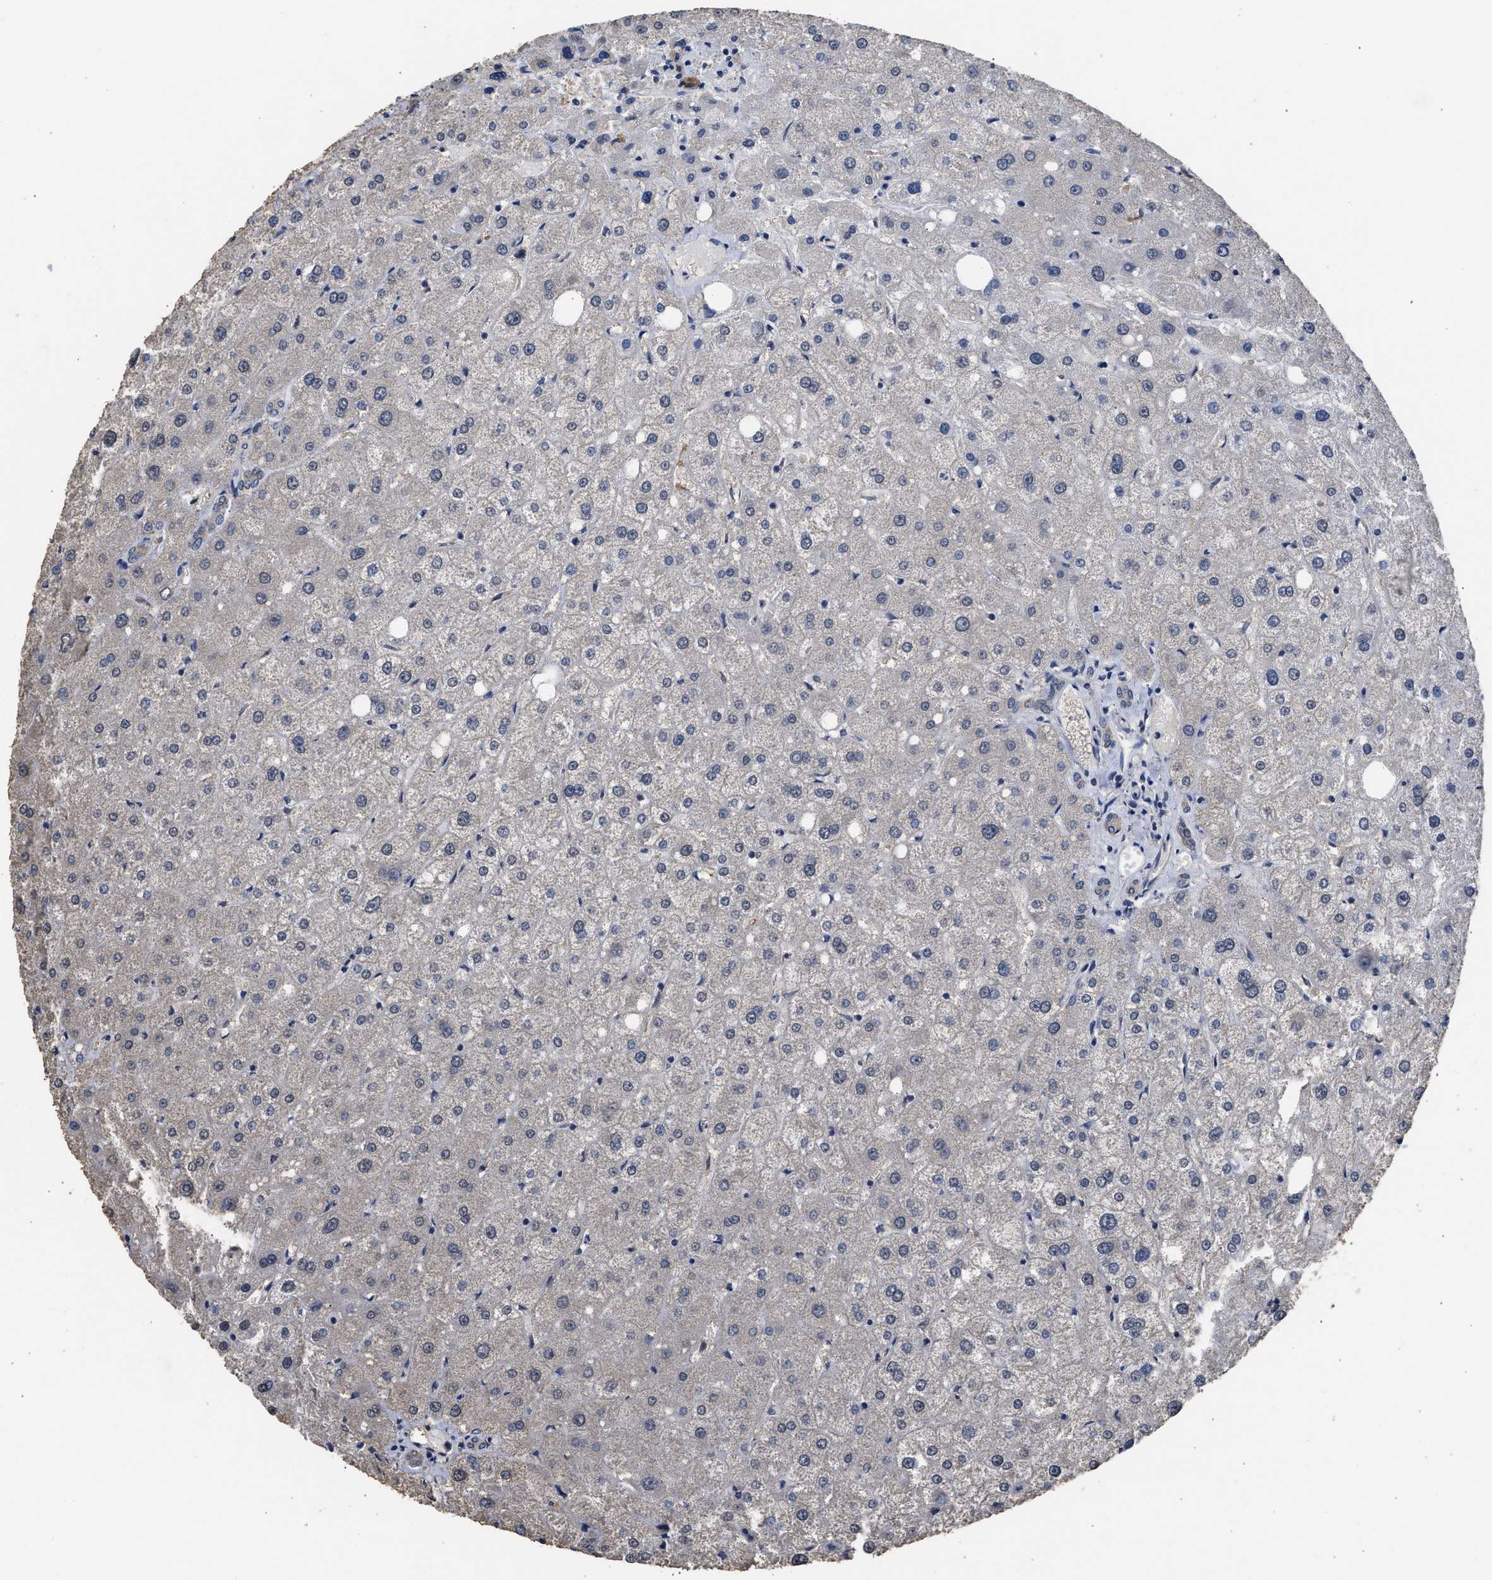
{"staining": {"intensity": "negative", "quantity": "none", "location": "none"}, "tissue": "liver", "cell_type": "Cholangiocytes", "image_type": "normal", "snomed": [{"axis": "morphology", "description": "Normal tissue, NOS"}, {"axis": "topography", "description": "Liver"}], "caption": "DAB immunohistochemical staining of unremarkable liver shows no significant expression in cholangiocytes. (DAB immunohistochemistry, high magnification).", "gene": "SPINT2", "patient": {"sex": "male", "age": 73}}